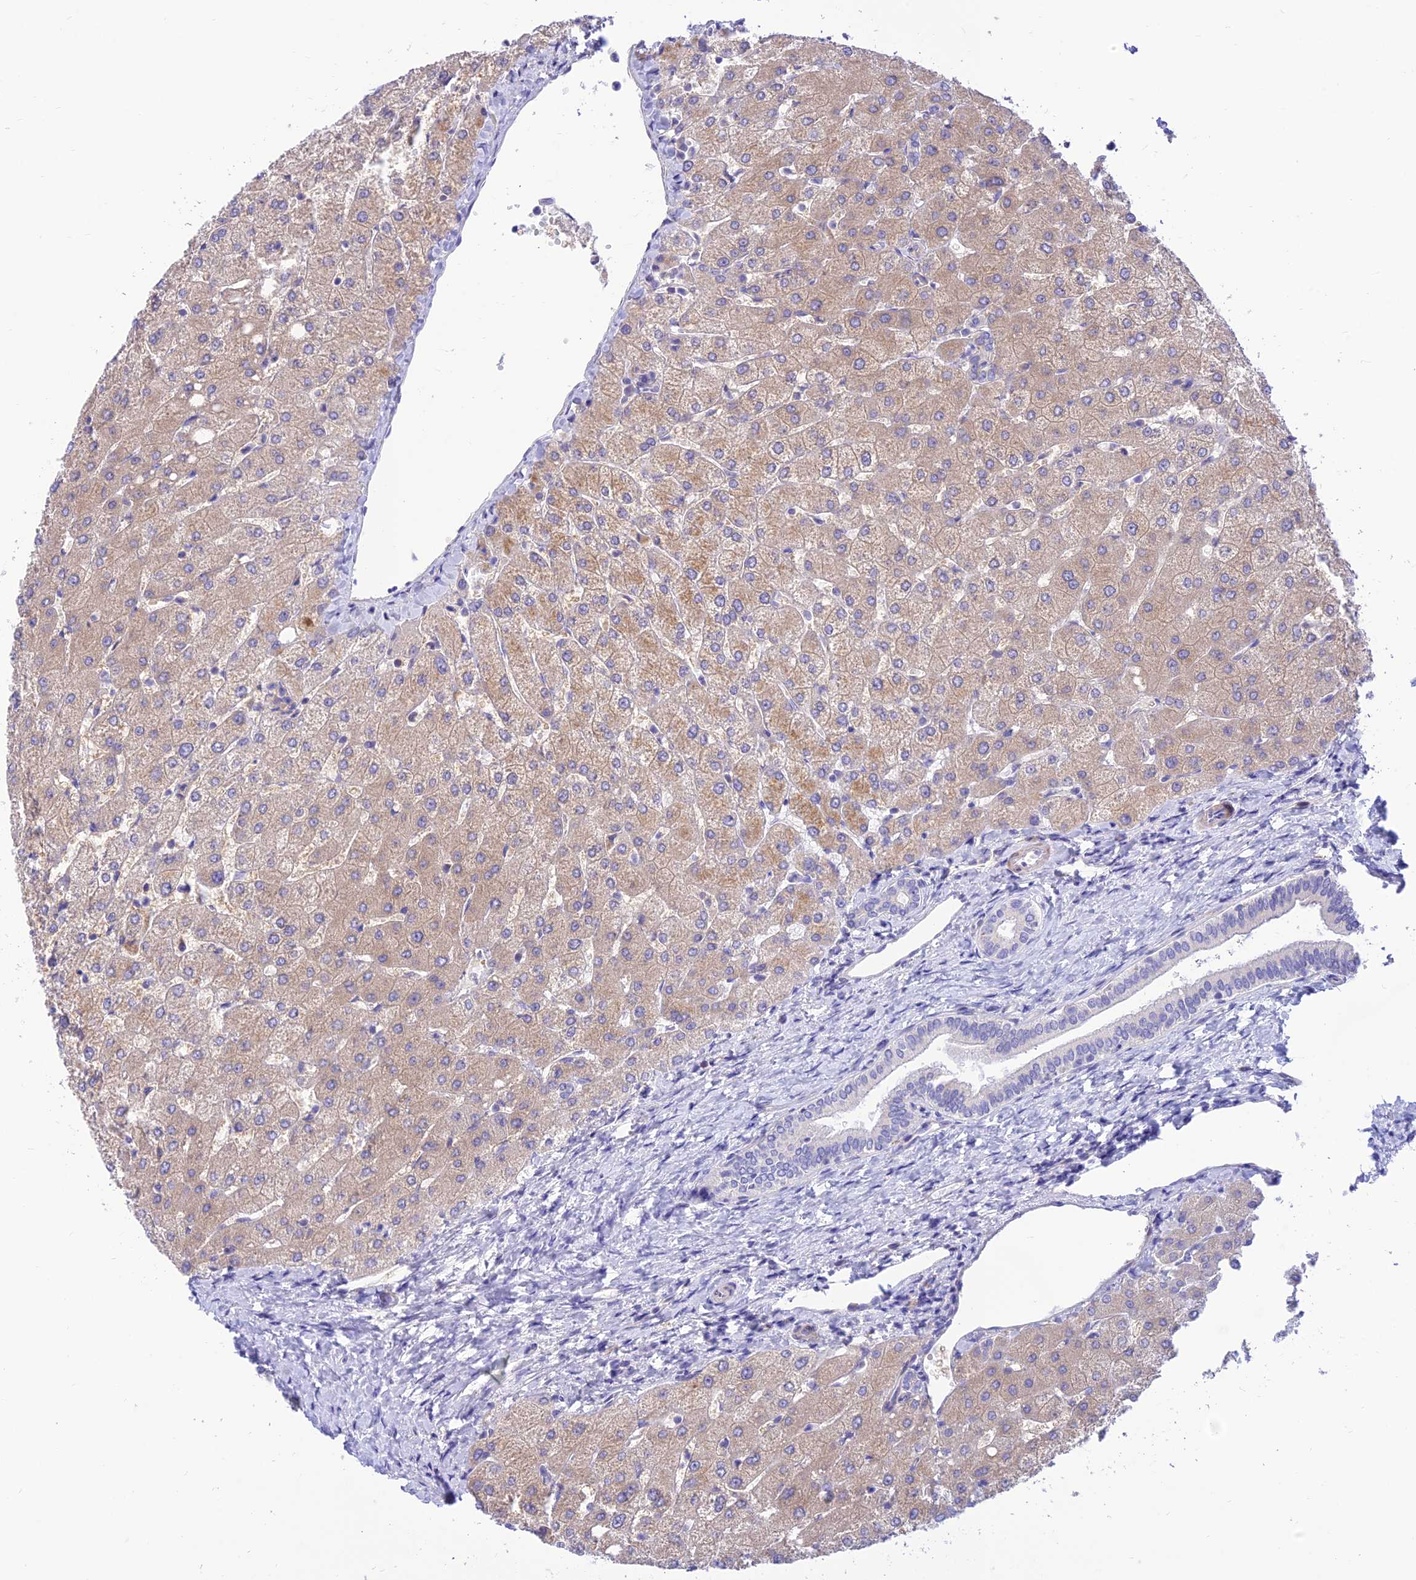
{"staining": {"intensity": "negative", "quantity": "none", "location": "none"}, "tissue": "liver", "cell_type": "Cholangiocytes", "image_type": "normal", "snomed": [{"axis": "morphology", "description": "Normal tissue, NOS"}, {"axis": "topography", "description": "Liver"}], "caption": "Normal liver was stained to show a protein in brown. There is no significant expression in cholangiocytes.", "gene": "FAM186B", "patient": {"sex": "female", "age": 54}}